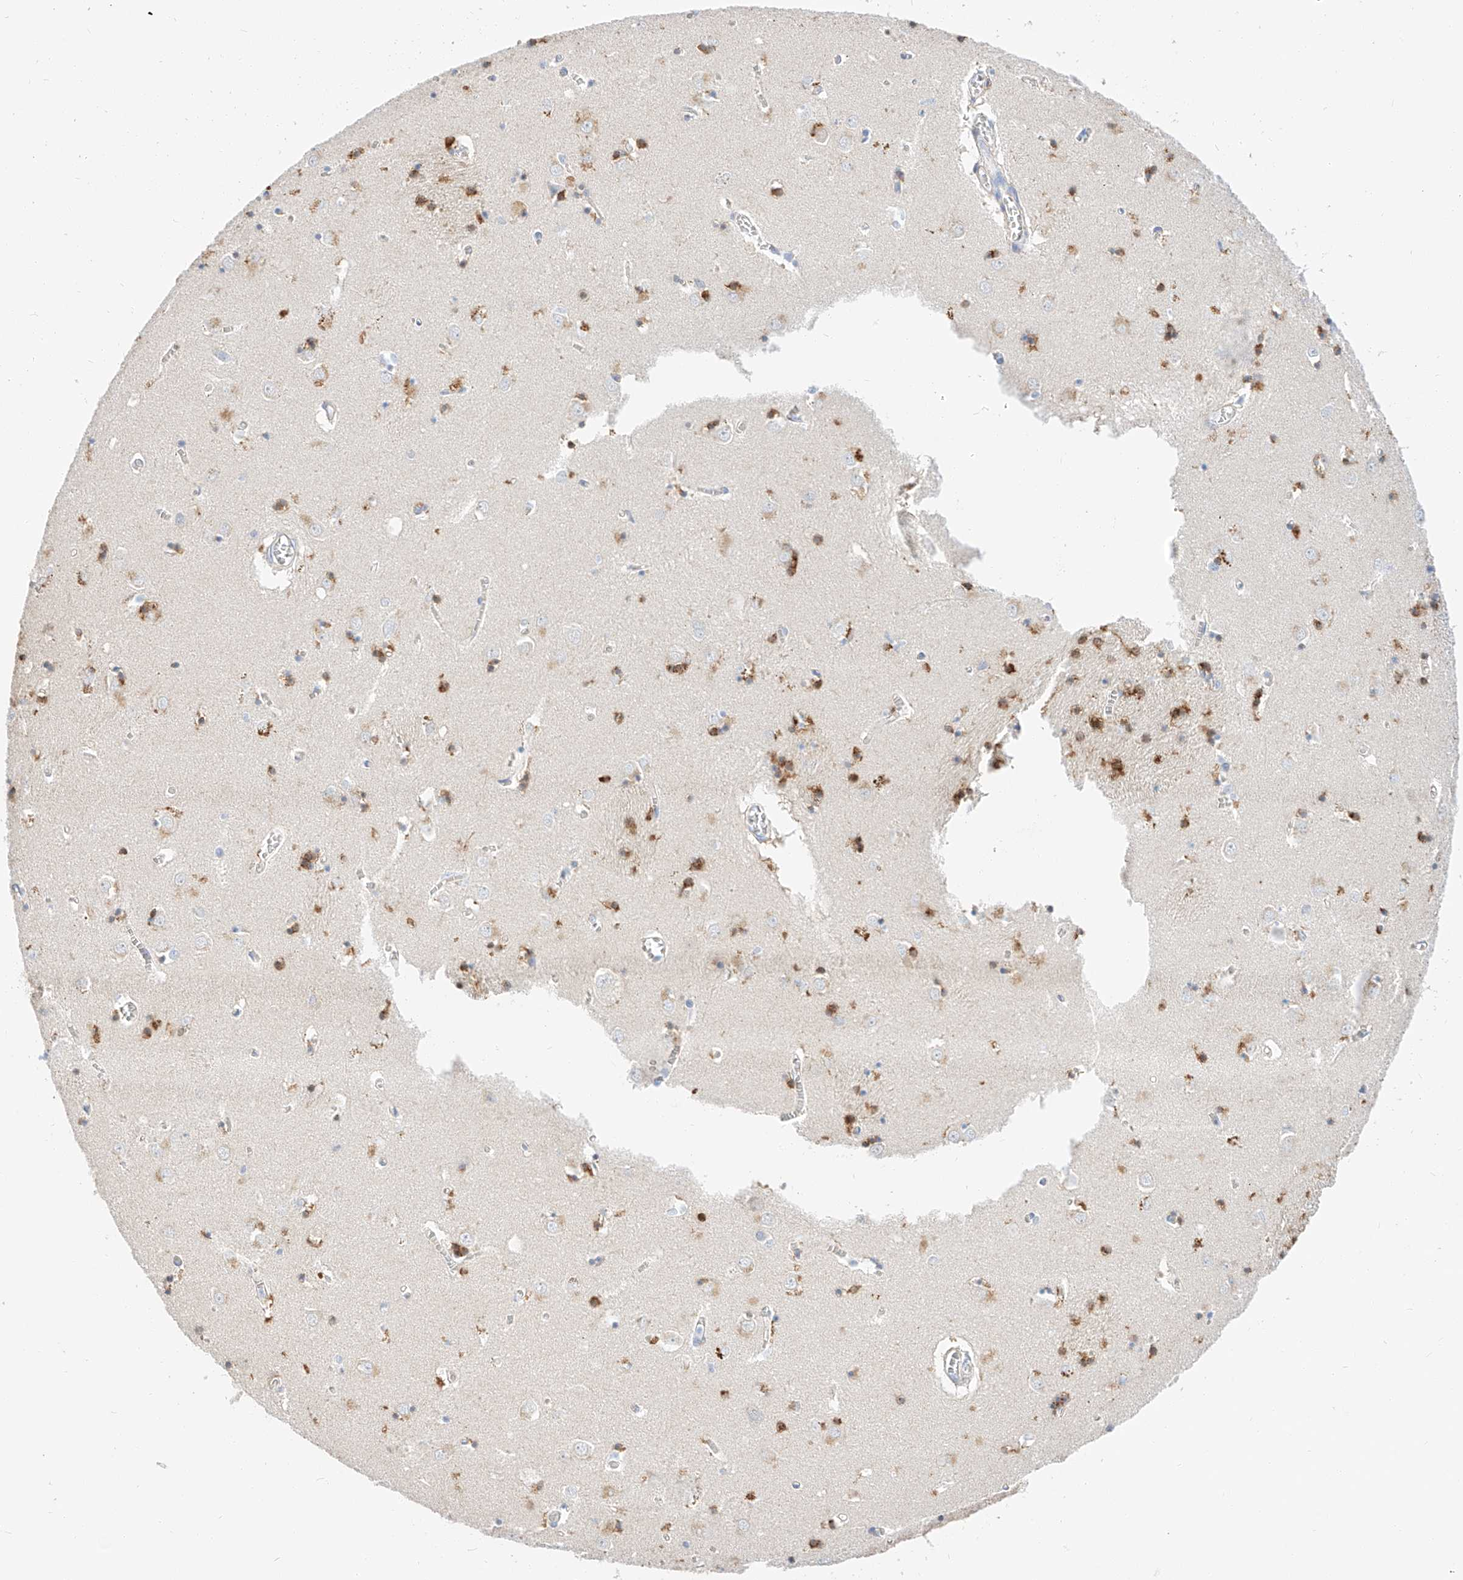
{"staining": {"intensity": "moderate", "quantity": ">75%", "location": "cytoplasmic/membranous"}, "tissue": "caudate", "cell_type": "Glial cells", "image_type": "normal", "snomed": [{"axis": "morphology", "description": "Normal tissue, NOS"}, {"axis": "topography", "description": "Lateral ventricle wall"}], "caption": "Immunohistochemistry staining of normal caudate, which displays medium levels of moderate cytoplasmic/membranous expression in about >75% of glial cells indicating moderate cytoplasmic/membranous protein expression. The staining was performed using DAB (3,3'-diaminobenzidine) (brown) for protein detection and nuclei were counterstained in hematoxylin (blue).", "gene": "MAP7", "patient": {"sex": "male", "age": 70}}